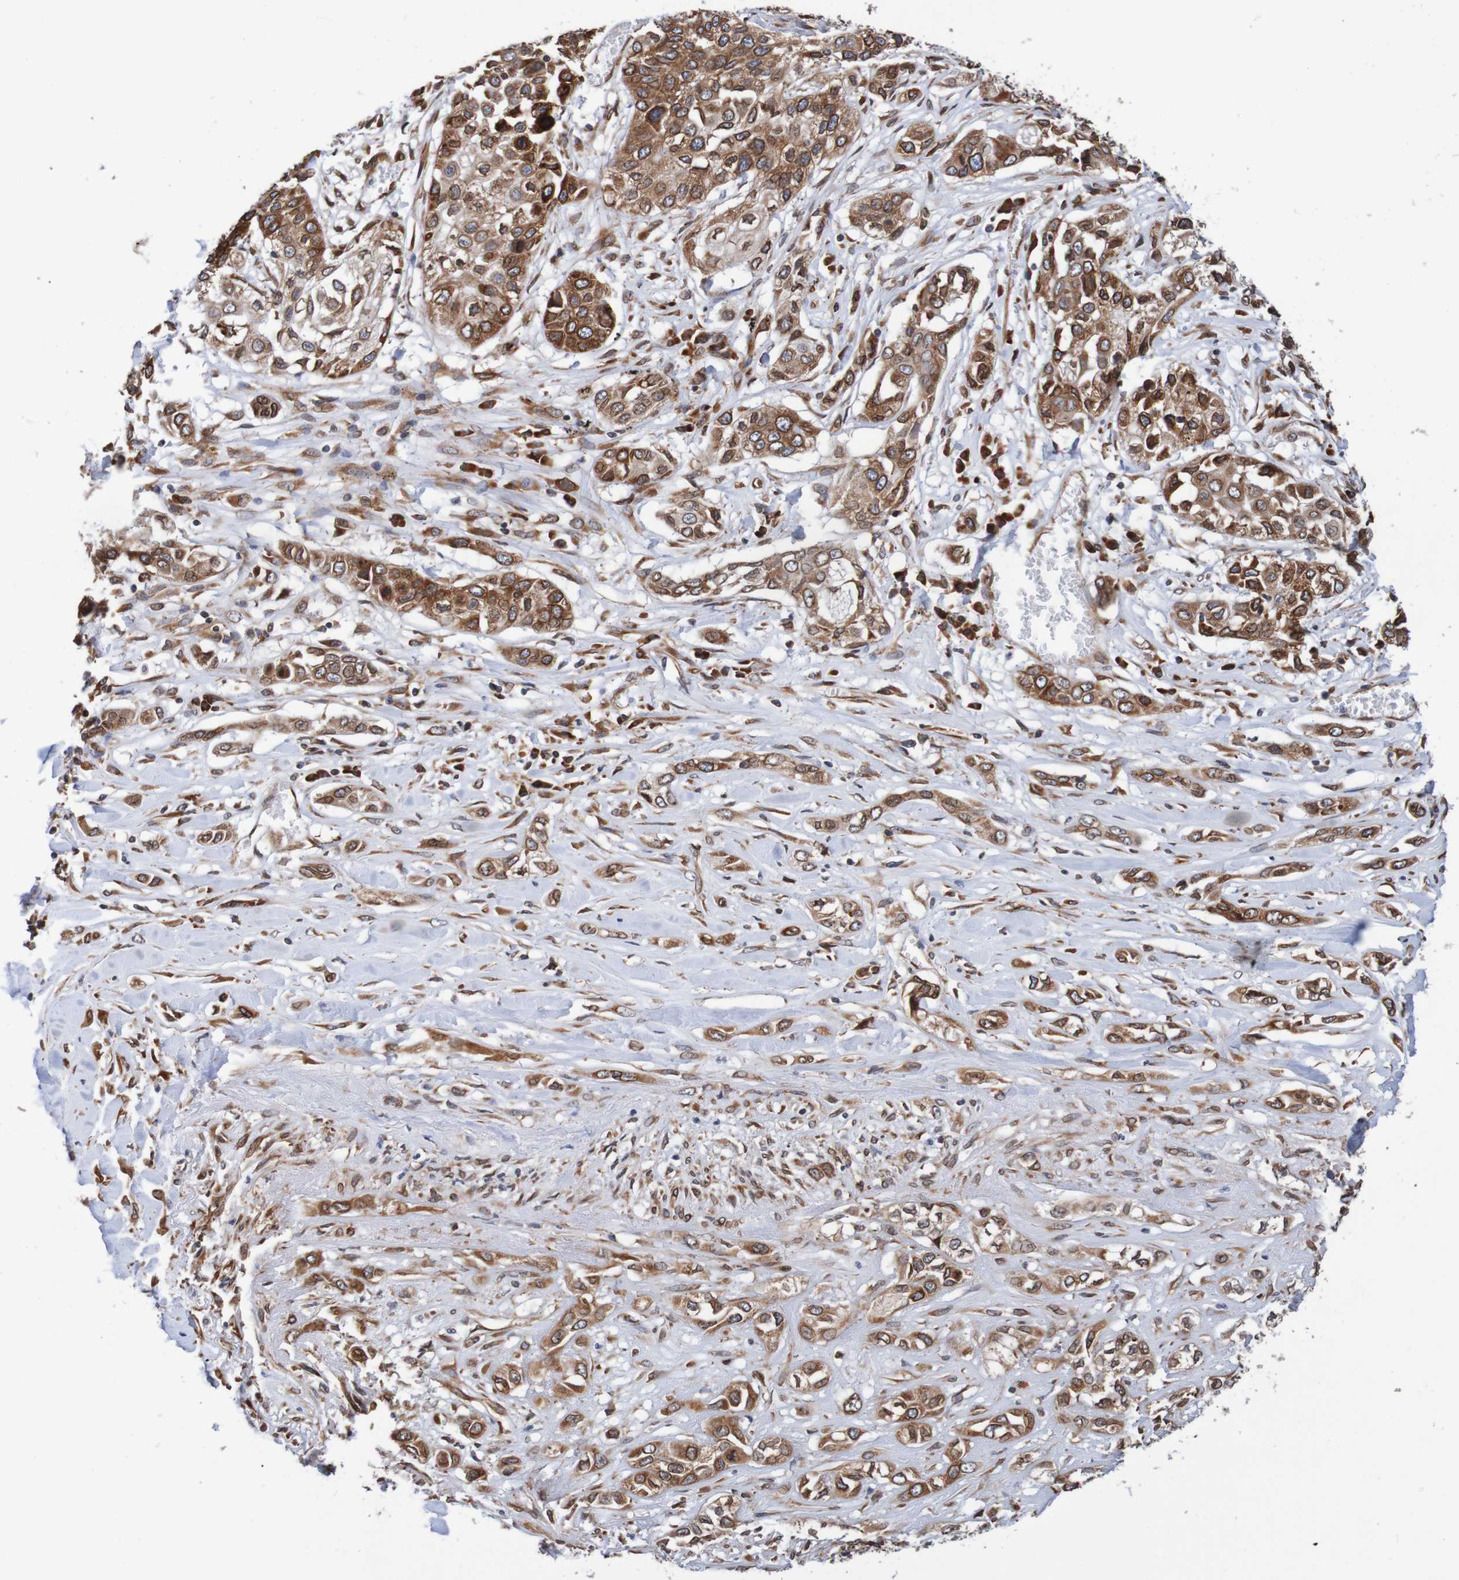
{"staining": {"intensity": "strong", "quantity": ">75%", "location": "cytoplasmic/membranous,nuclear"}, "tissue": "lung cancer", "cell_type": "Tumor cells", "image_type": "cancer", "snomed": [{"axis": "morphology", "description": "Squamous cell carcinoma, NOS"}, {"axis": "topography", "description": "Lung"}], "caption": "Protein staining shows strong cytoplasmic/membranous and nuclear staining in about >75% of tumor cells in squamous cell carcinoma (lung).", "gene": "TMEM109", "patient": {"sex": "male", "age": 71}}